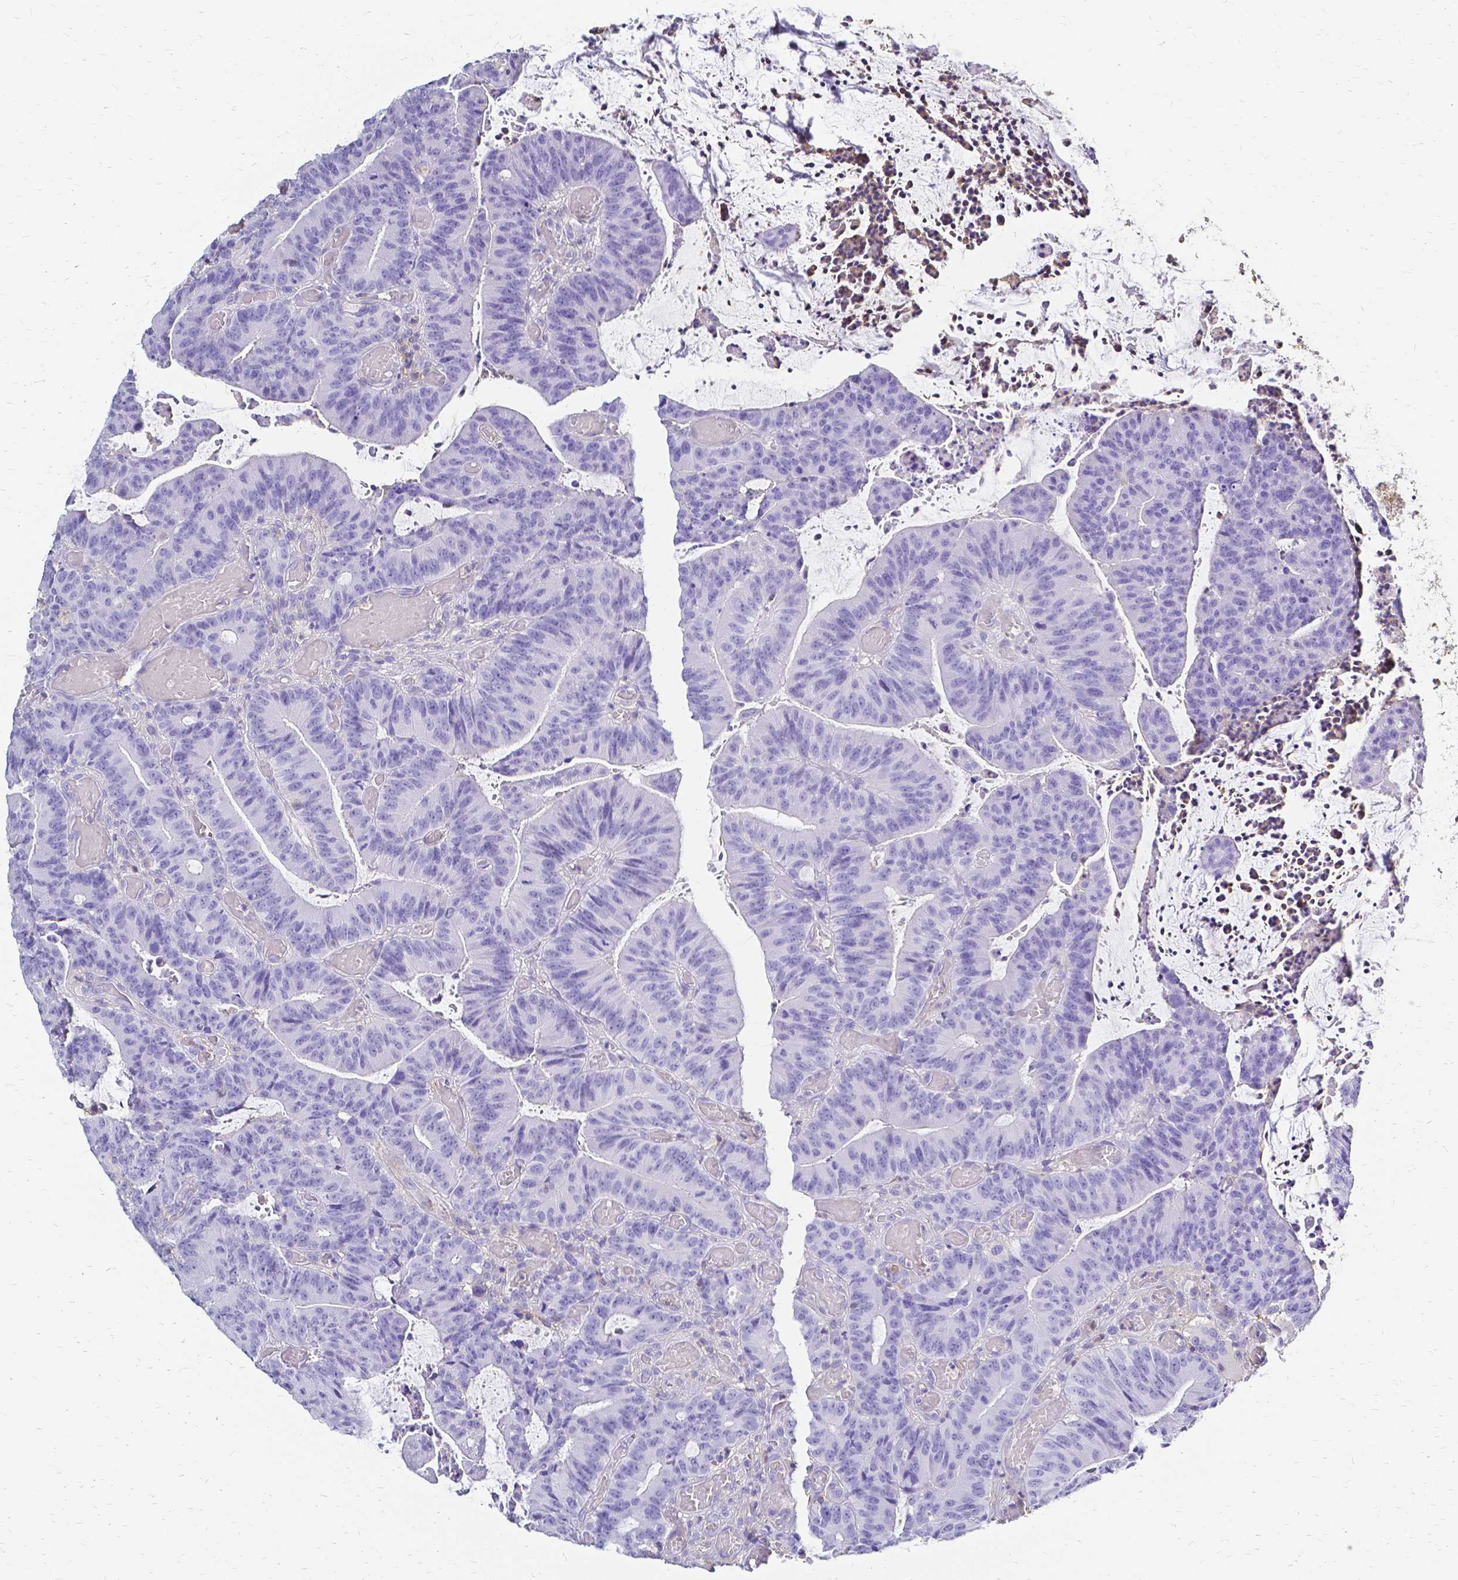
{"staining": {"intensity": "negative", "quantity": "none", "location": "none"}, "tissue": "colorectal cancer", "cell_type": "Tumor cells", "image_type": "cancer", "snomed": [{"axis": "morphology", "description": "Adenocarcinoma, NOS"}, {"axis": "topography", "description": "Colon"}], "caption": "DAB immunohistochemical staining of colorectal cancer reveals no significant staining in tumor cells.", "gene": "HSPA12A", "patient": {"sex": "female", "age": 78}}